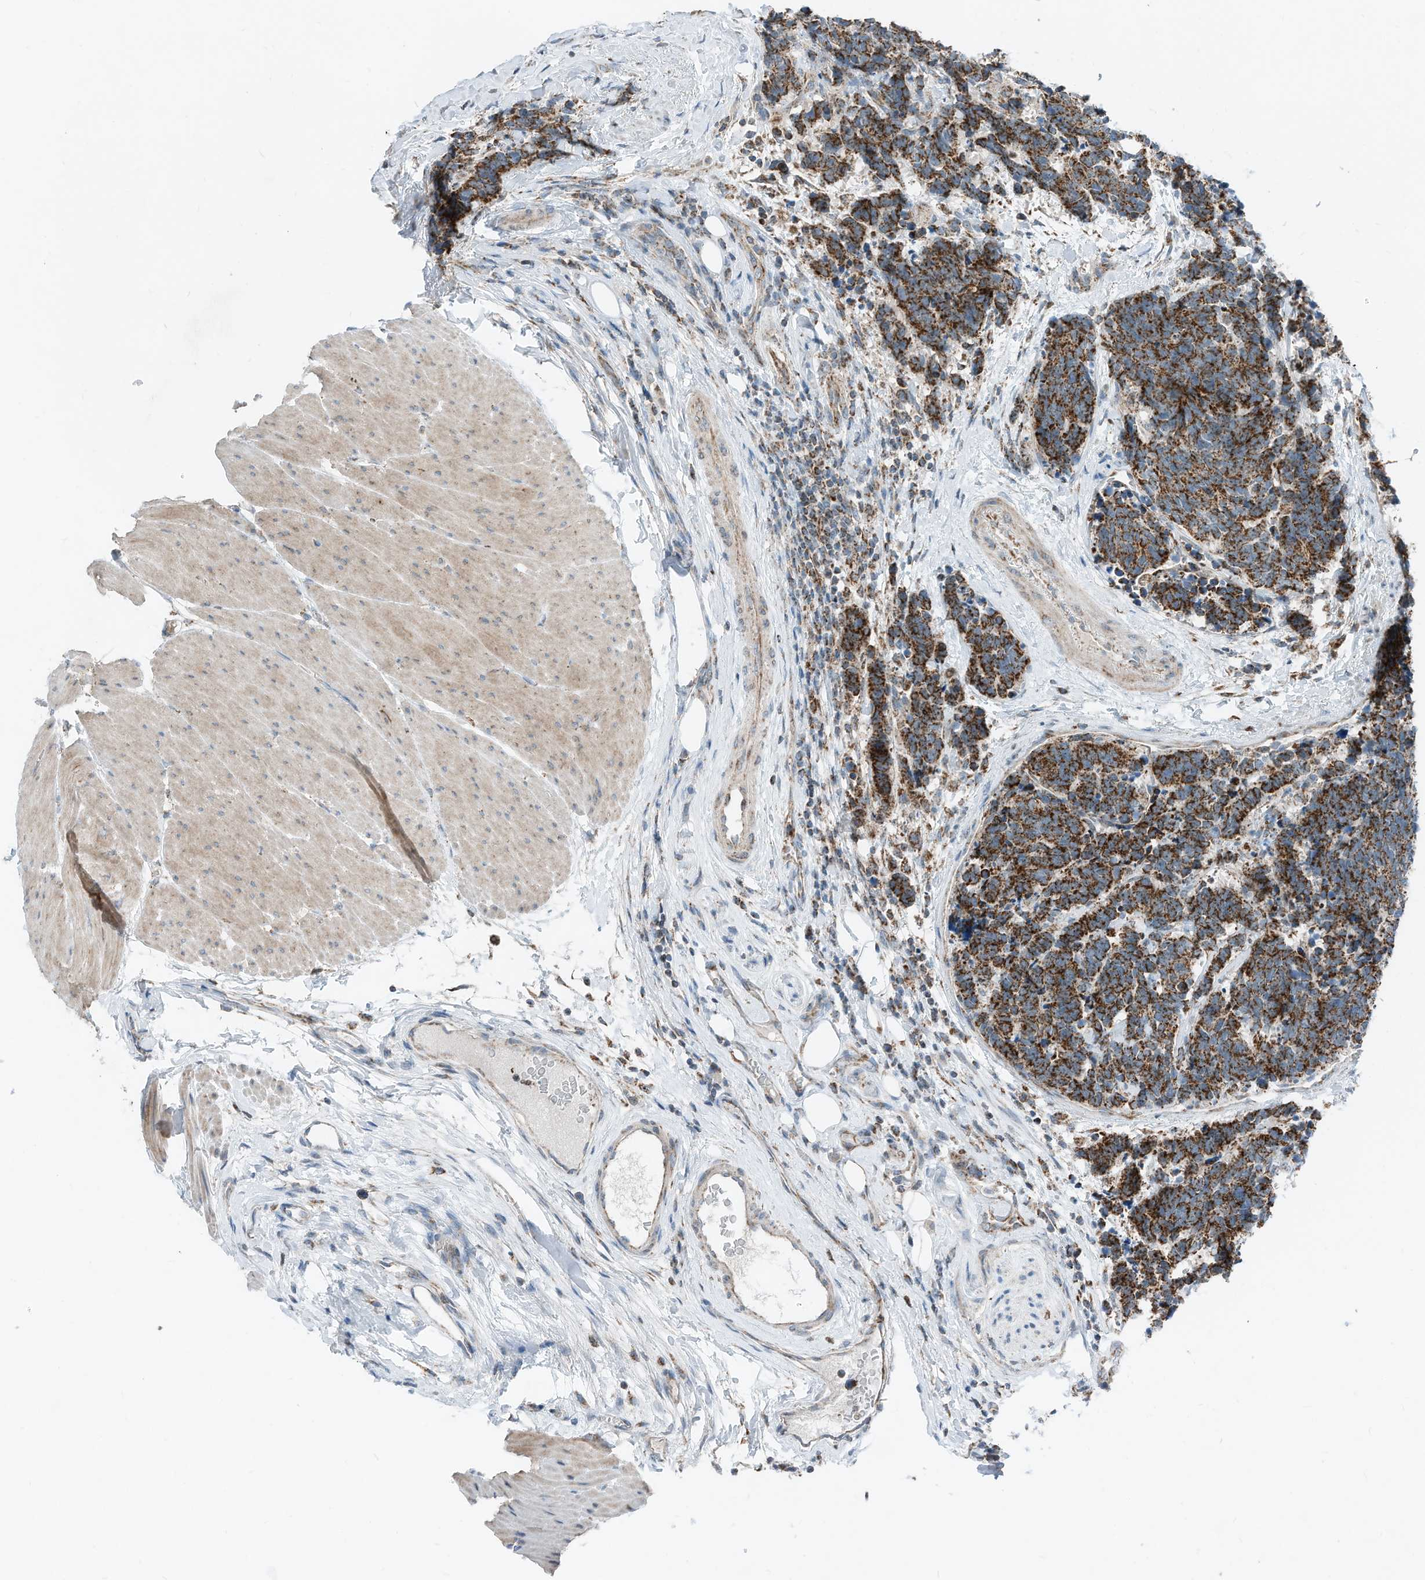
{"staining": {"intensity": "strong", "quantity": ">75%", "location": "cytoplasmic/membranous"}, "tissue": "carcinoid", "cell_type": "Tumor cells", "image_type": "cancer", "snomed": [{"axis": "morphology", "description": "Carcinoma, NOS"}, {"axis": "morphology", "description": "Carcinoid, malignant, NOS"}, {"axis": "topography", "description": "Urinary bladder"}], "caption": "This is an image of immunohistochemistry (IHC) staining of carcinoid, which shows strong expression in the cytoplasmic/membranous of tumor cells.", "gene": "RMND1", "patient": {"sex": "male", "age": 57}}